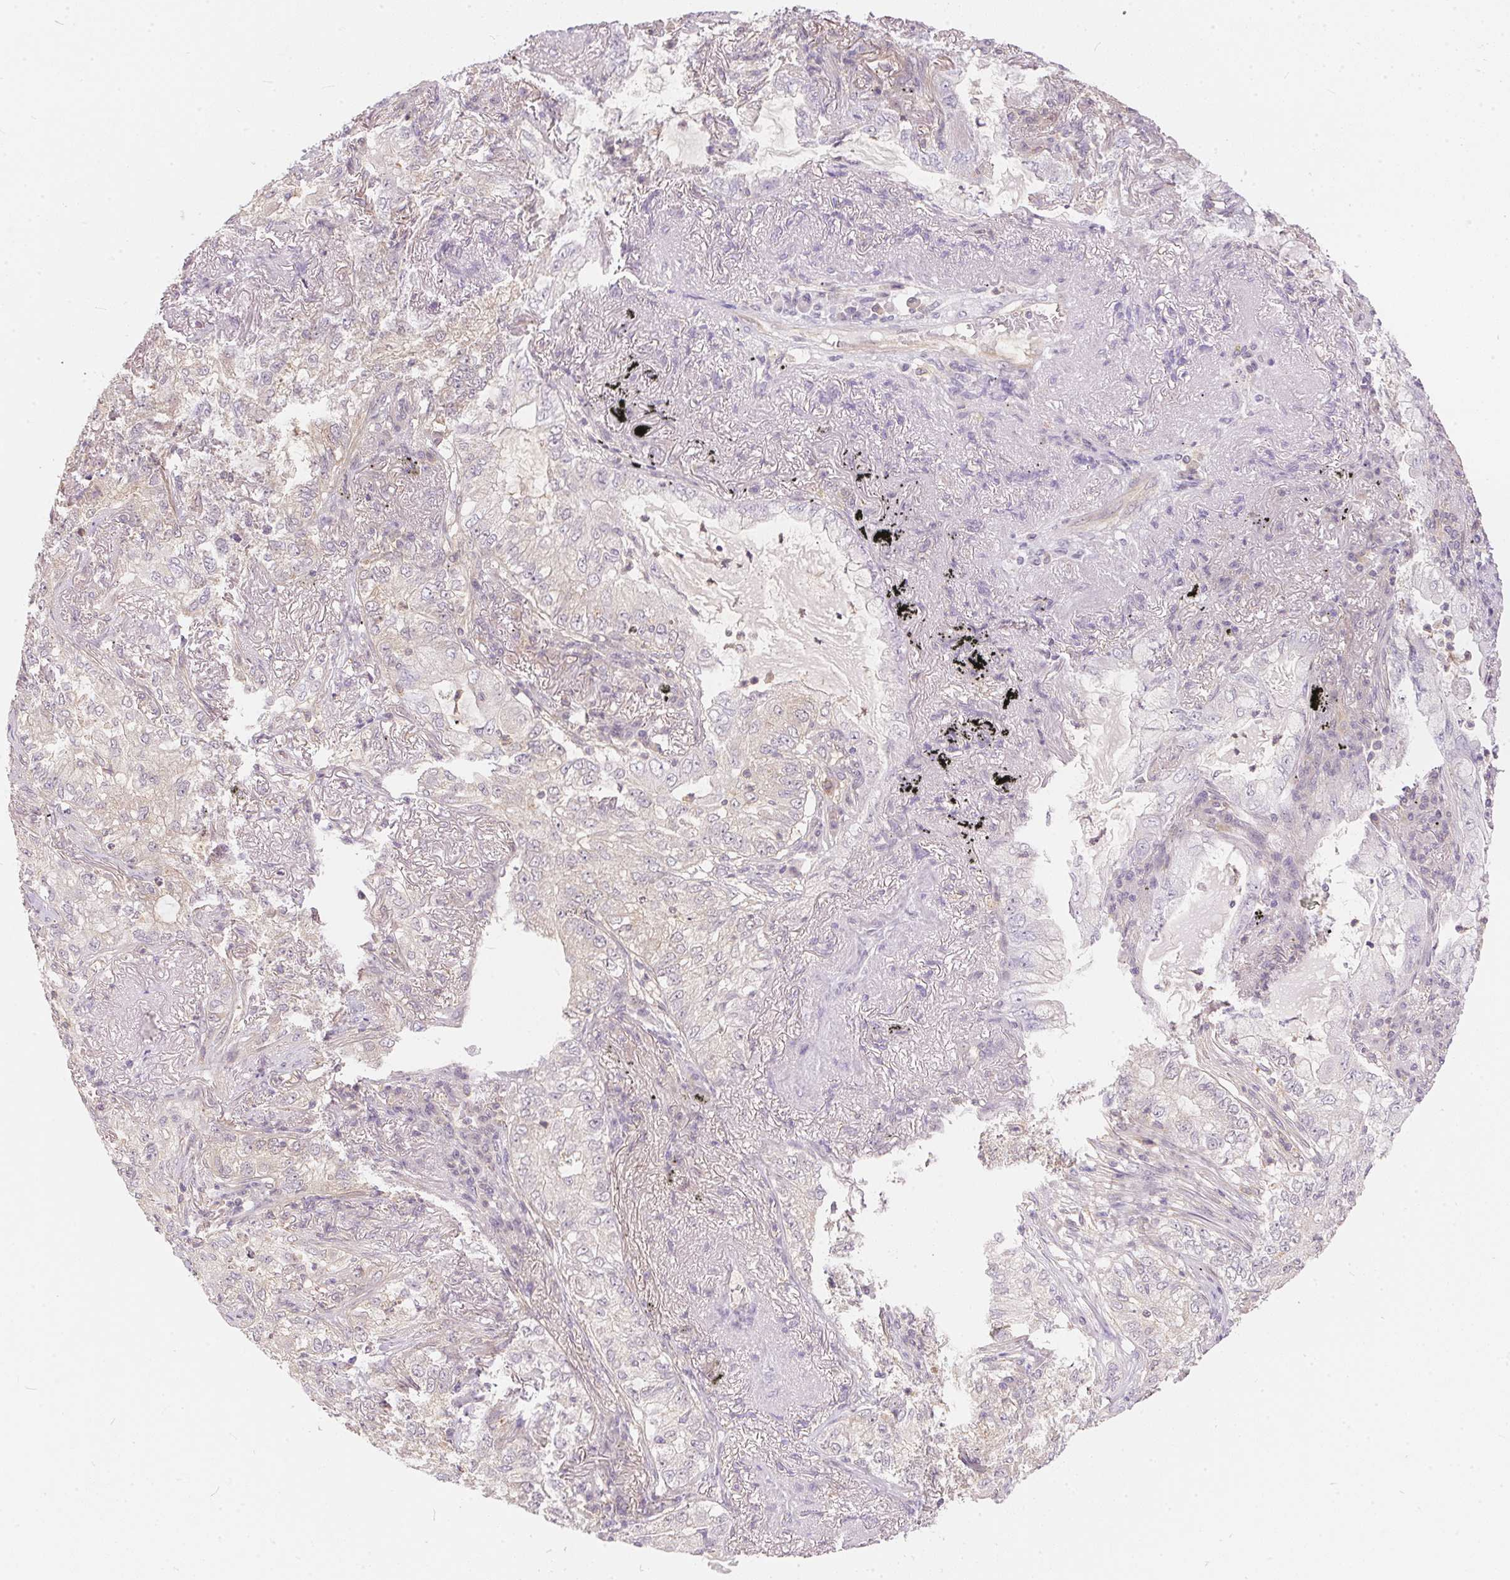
{"staining": {"intensity": "negative", "quantity": "none", "location": "none"}, "tissue": "lung cancer", "cell_type": "Tumor cells", "image_type": "cancer", "snomed": [{"axis": "morphology", "description": "Adenocarcinoma, NOS"}, {"axis": "topography", "description": "Lung"}], "caption": "The IHC image has no significant positivity in tumor cells of adenocarcinoma (lung) tissue.", "gene": "BLMH", "patient": {"sex": "female", "age": 73}}